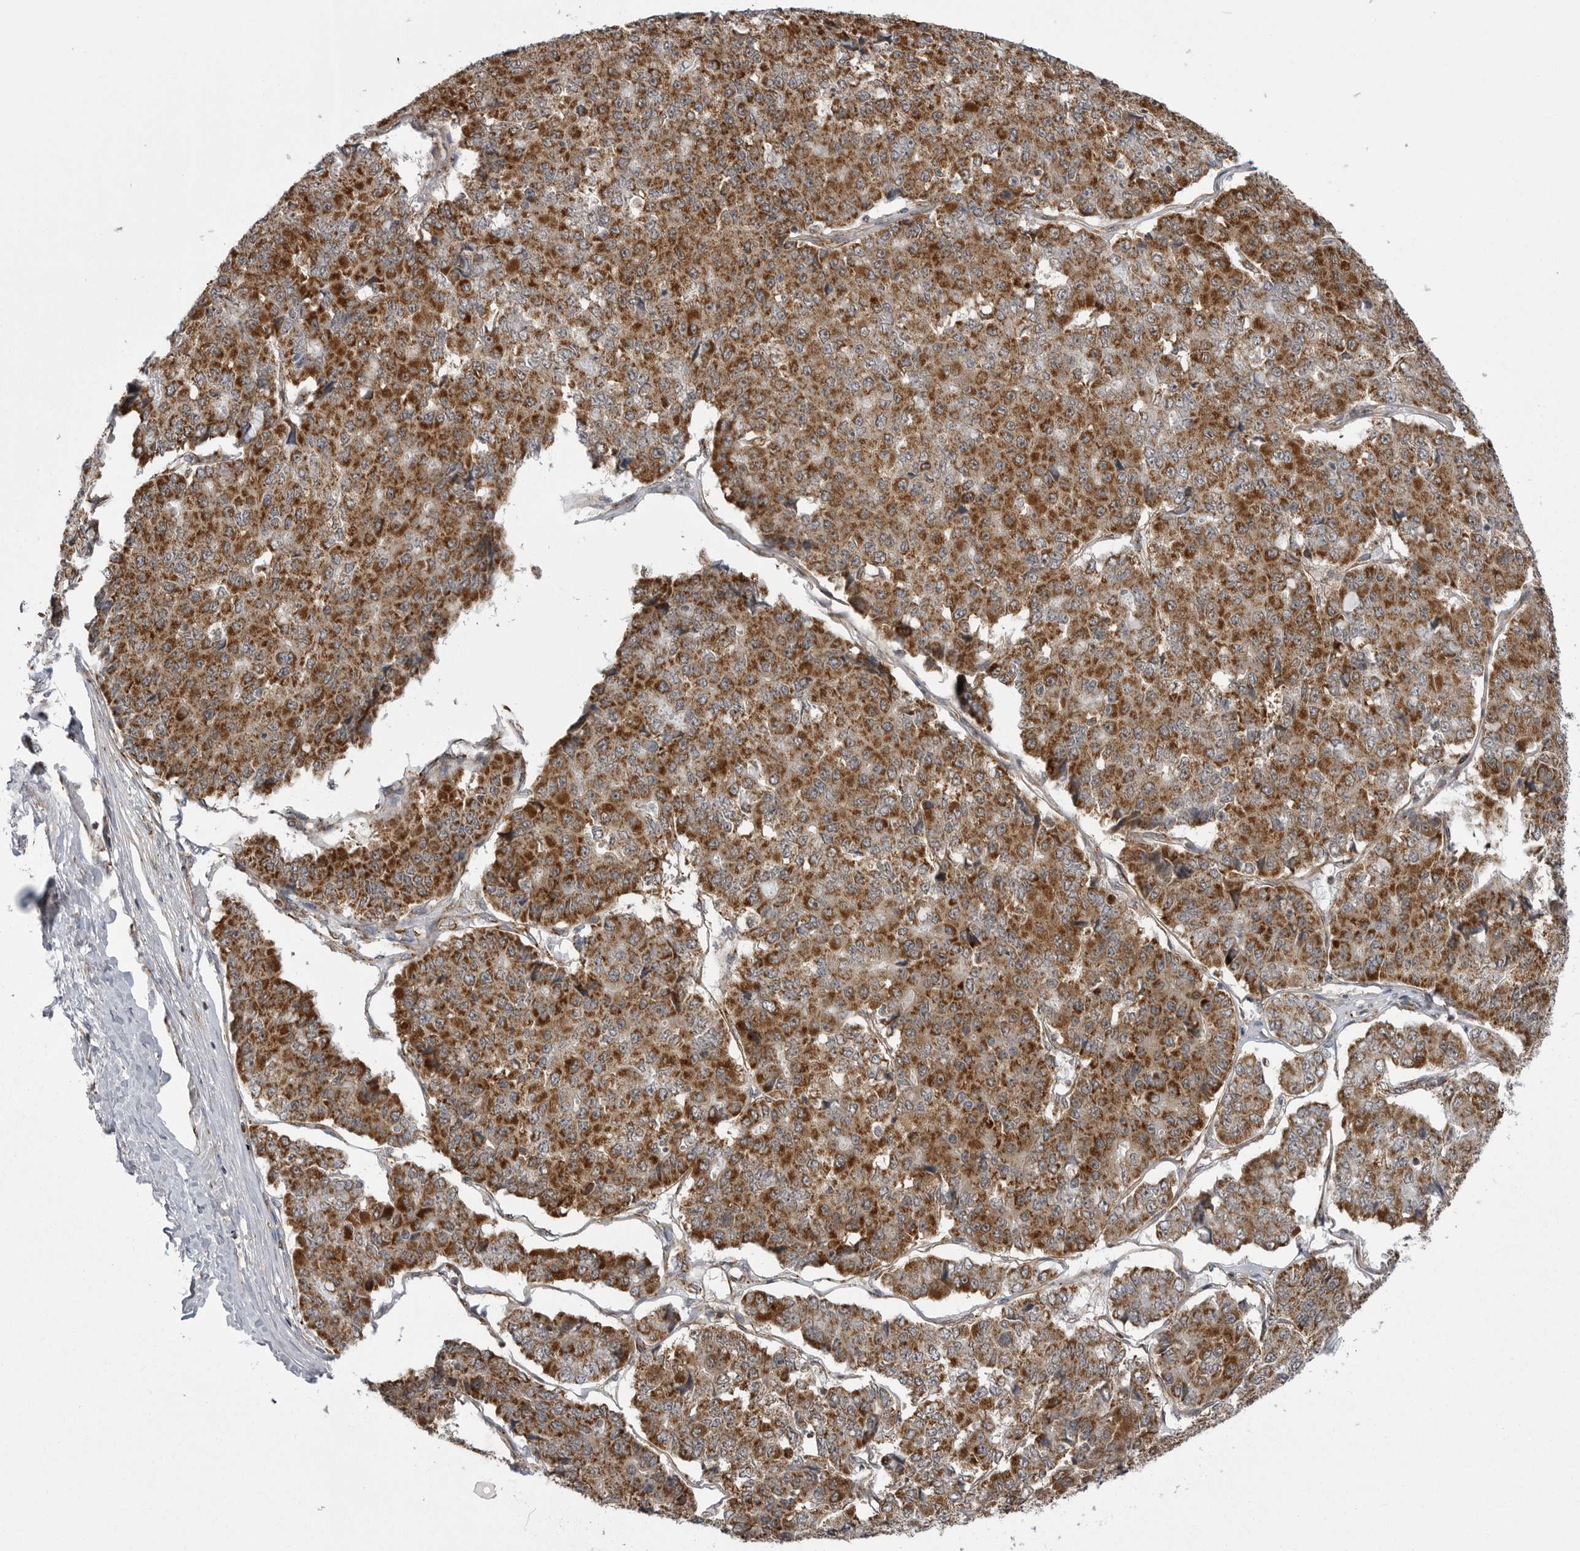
{"staining": {"intensity": "strong", "quantity": ">75%", "location": "cytoplasmic/membranous"}, "tissue": "pancreatic cancer", "cell_type": "Tumor cells", "image_type": "cancer", "snomed": [{"axis": "morphology", "description": "Adenocarcinoma, NOS"}, {"axis": "topography", "description": "Pancreas"}], "caption": "Protein expression analysis of human pancreatic cancer reveals strong cytoplasmic/membranous staining in about >75% of tumor cells.", "gene": "FH", "patient": {"sex": "male", "age": 50}}